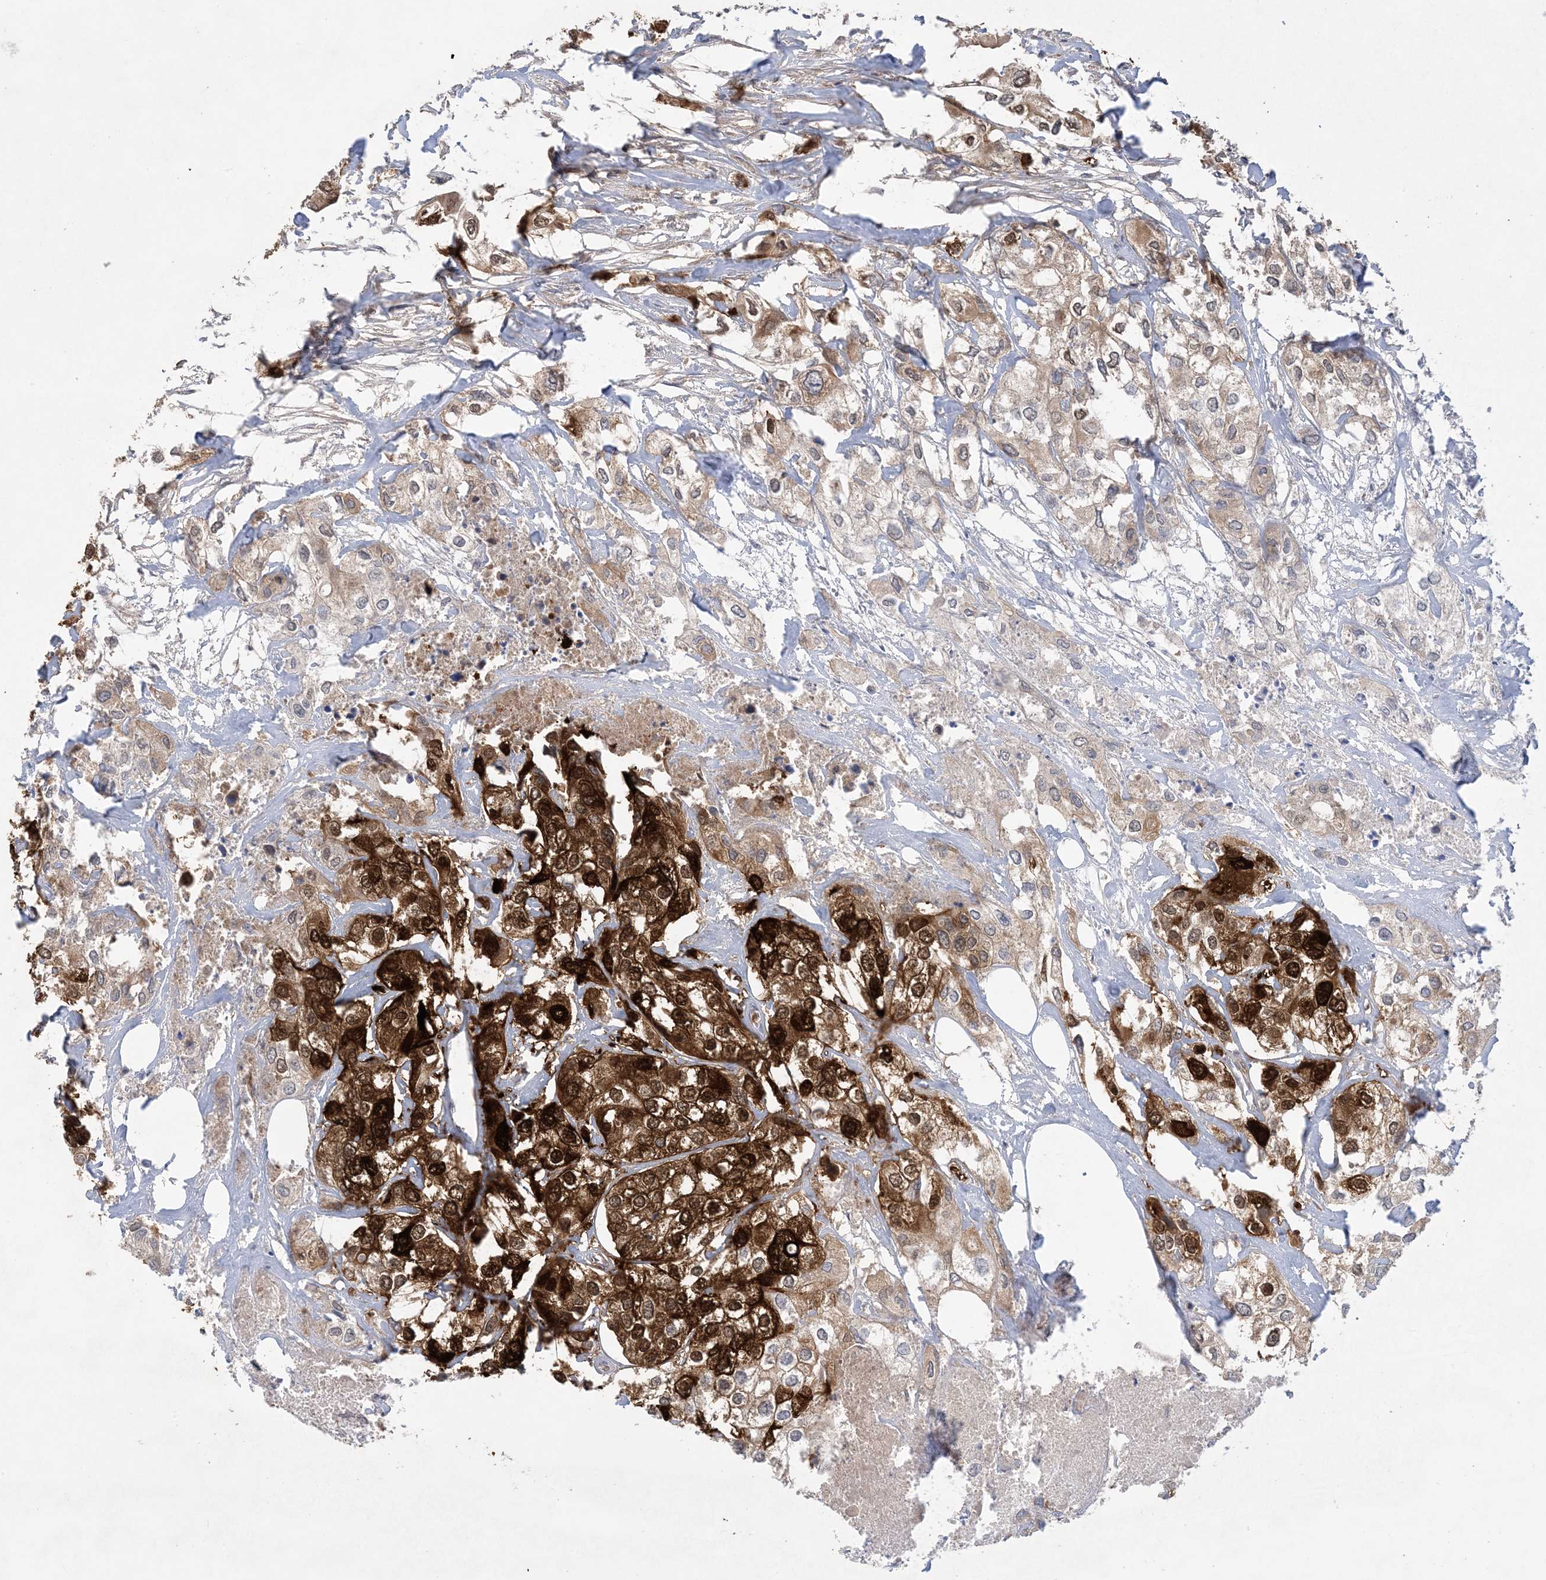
{"staining": {"intensity": "strong", "quantity": ">75%", "location": "cytoplasmic/membranous,nuclear"}, "tissue": "urothelial cancer", "cell_type": "Tumor cells", "image_type": "cancer", "snomed": [{"axis": "morphology", "description": "Urothelial carcinoma, High grade"}, {"axis": "topography", "description": "Urinary bladder"}], "caption": "Immunohistochemistry (DAB) staining of human high-grade urothelial carcinoma reveals strong cytoplasmic/membranous and nuclear protein expression in about >75% of tumor cells.", "gene": "HMGCS1", "patient": {"sex": "male", "age": 64}}